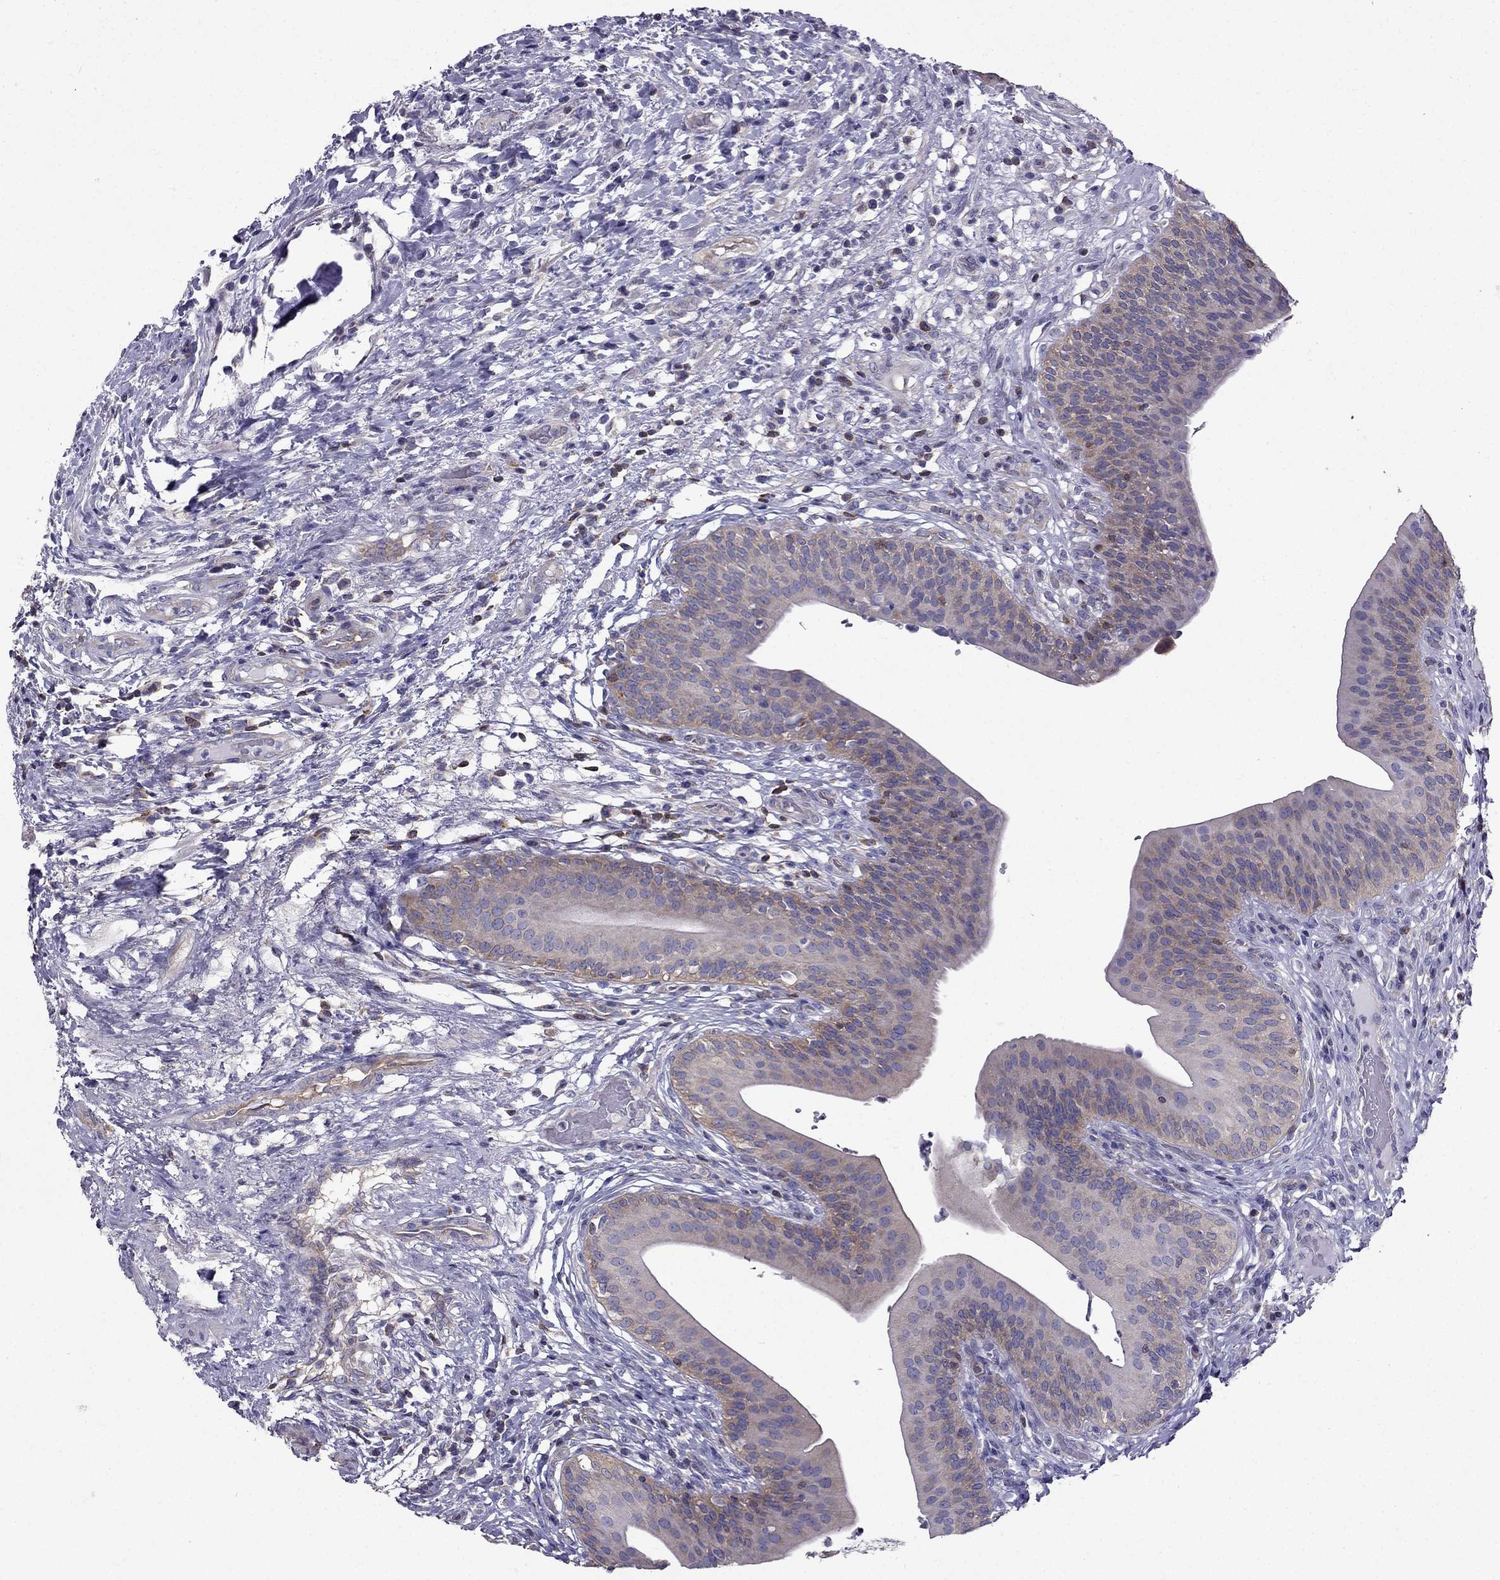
{"staining": {"intensity": "weak", "quantity": "25%-75%", "location": "cytoplasmic/membranous"}, "tissue": "urinary bladder", "cell_type": "Urothelial cells", "image_type": "normal", "snomed": [{"axis": "morphology", "description": "Normal tissue, NOS"}, {"axis": "topography", "description": "Urinary bladder"}], "caption": "Immunohistochemical staining of normal urinary bladder reveals low levels of weak cytoplasmic/membranous staining in about 25%-75% of urothelial cells.", "gene": "AAK1", "patient": {"sex": "male", "age": 66}}